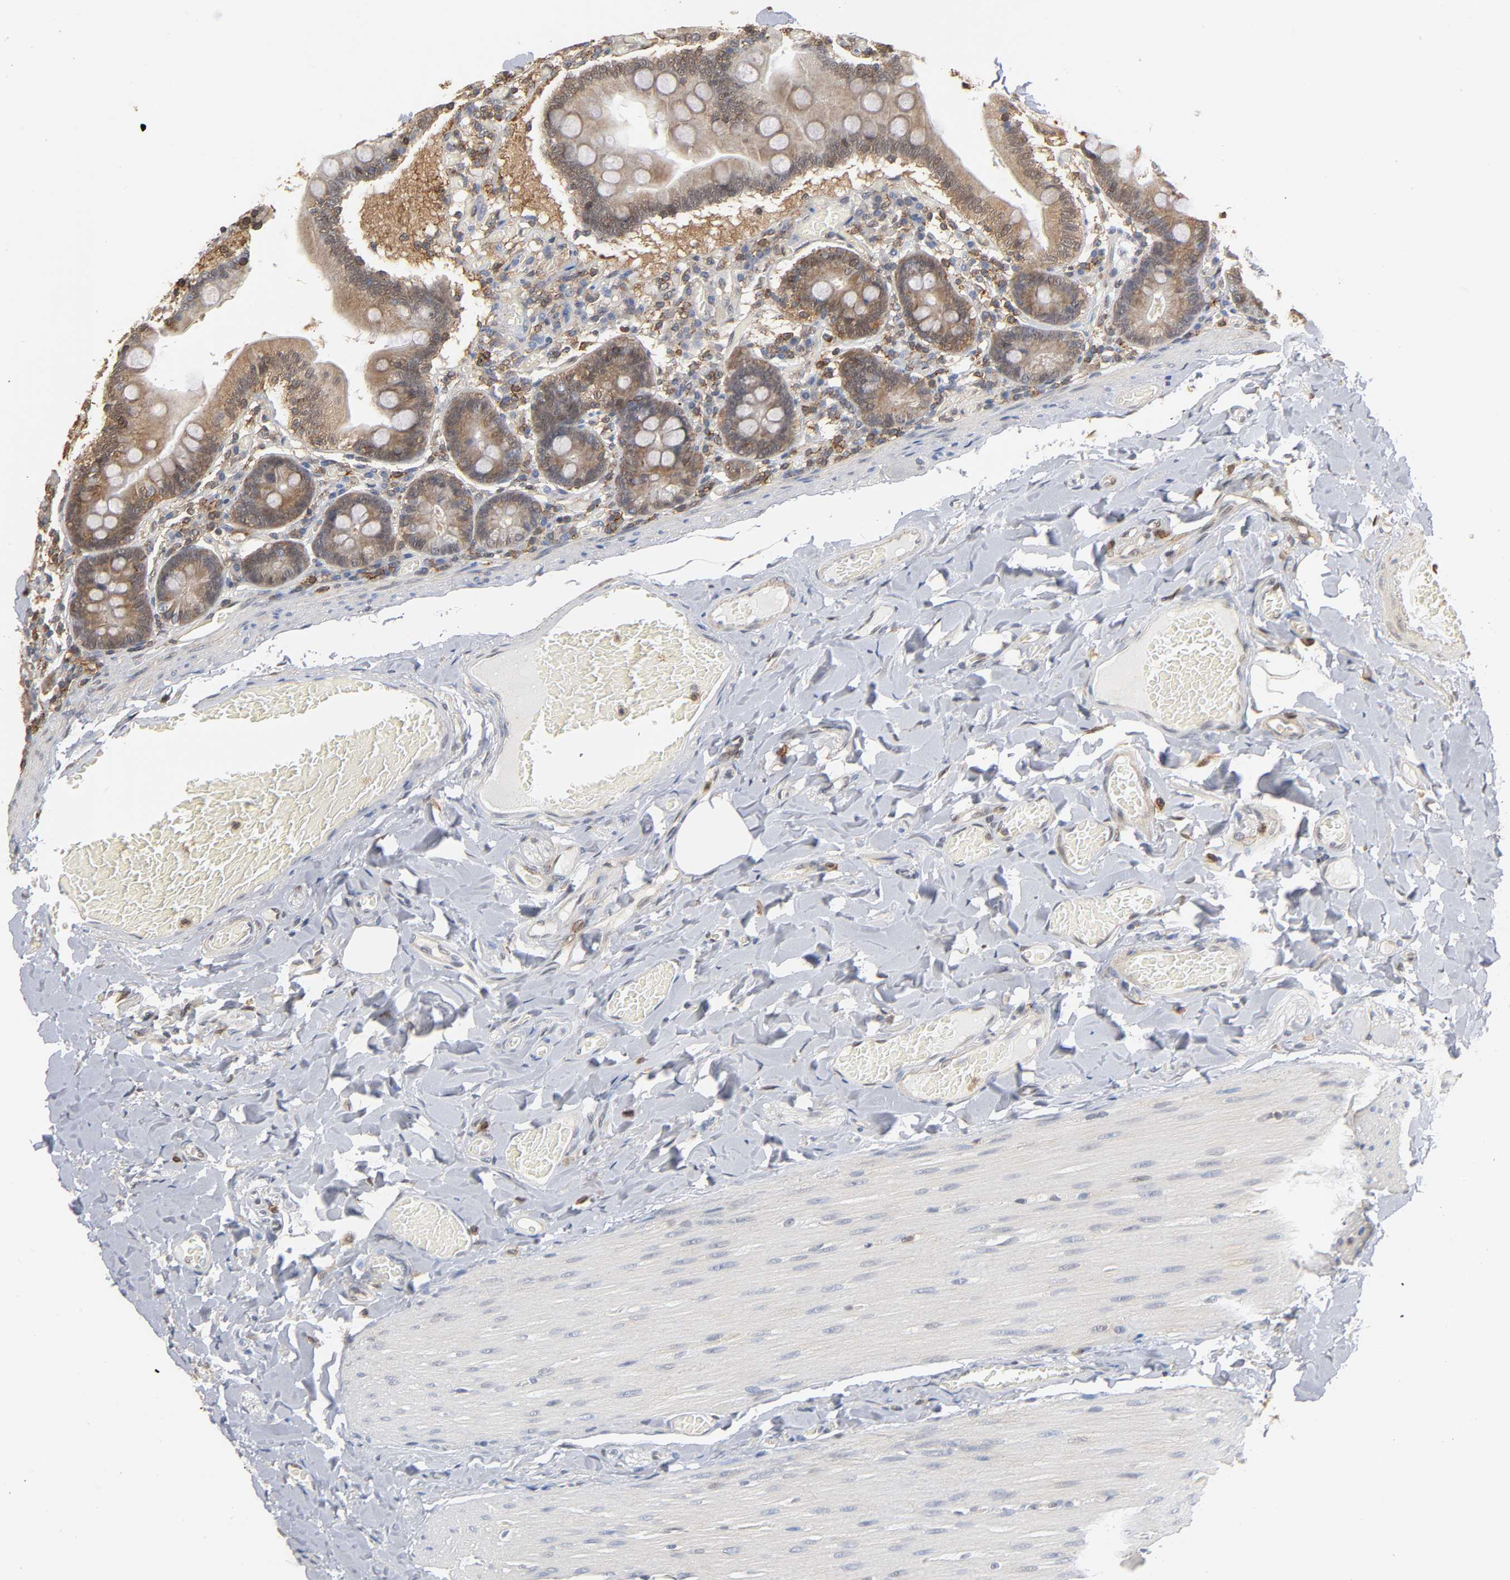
{"staining": {"intensity": "moderate", "quantity": ">75%", "location": "cytoplasmic/membranous,nuclear"}, "tissue": "duodenum", "cell_type": "Glandular cells", "image_type": "normal", "snomed": [{"axis": "morphology", "description": "Normal tissue, NOS"}, {"axis": "topography", "description": "Duodenum"}], "caption": "This is an image of immunohistochemistry staining of unremarkable duodenum, which shows moderate positivity in the cytoplasmic/membranous,nuclear of glandular cells.", "gene": "ANXA11", "patient": {"sex": "male", "age": 66}}